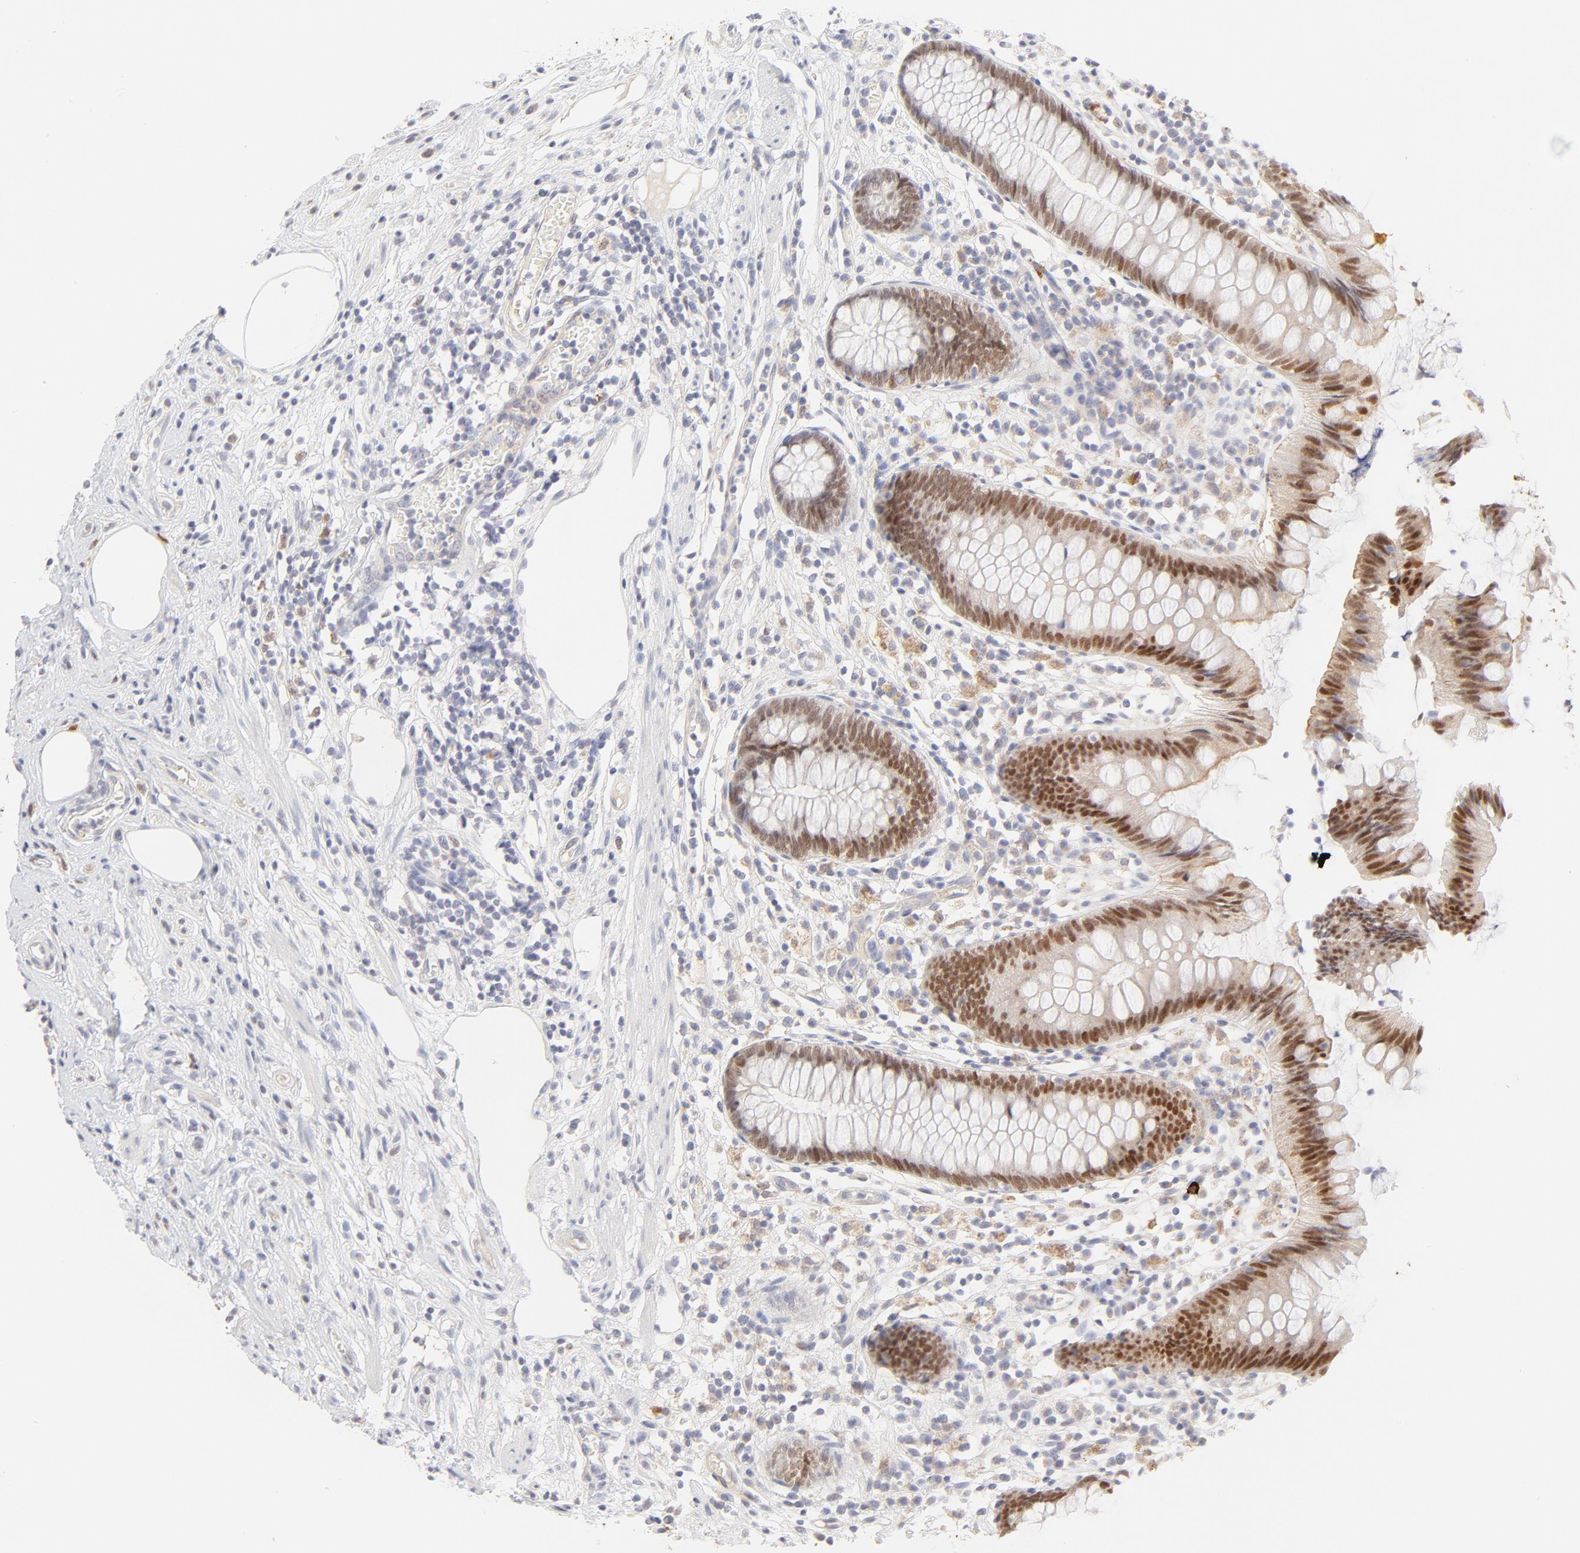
{"staining": {"intensity": "moderate", "quantity": ">75%", "location": "nuclear"}, "tissue": "appendix", "cell_type": "Glandular cells", "image_type": "normal", "snomed": [{"axis": "morphology", "description": "Normal tissue, NOS"}, {"axis": "topography", "description": "Appendix"}], "caption": "Glandular cells exhibit moderate nuclear positivity in about >75% of cells in benign appendix.", "gene": "ELF3", "patient": {"sex": "male", "age": 38}}